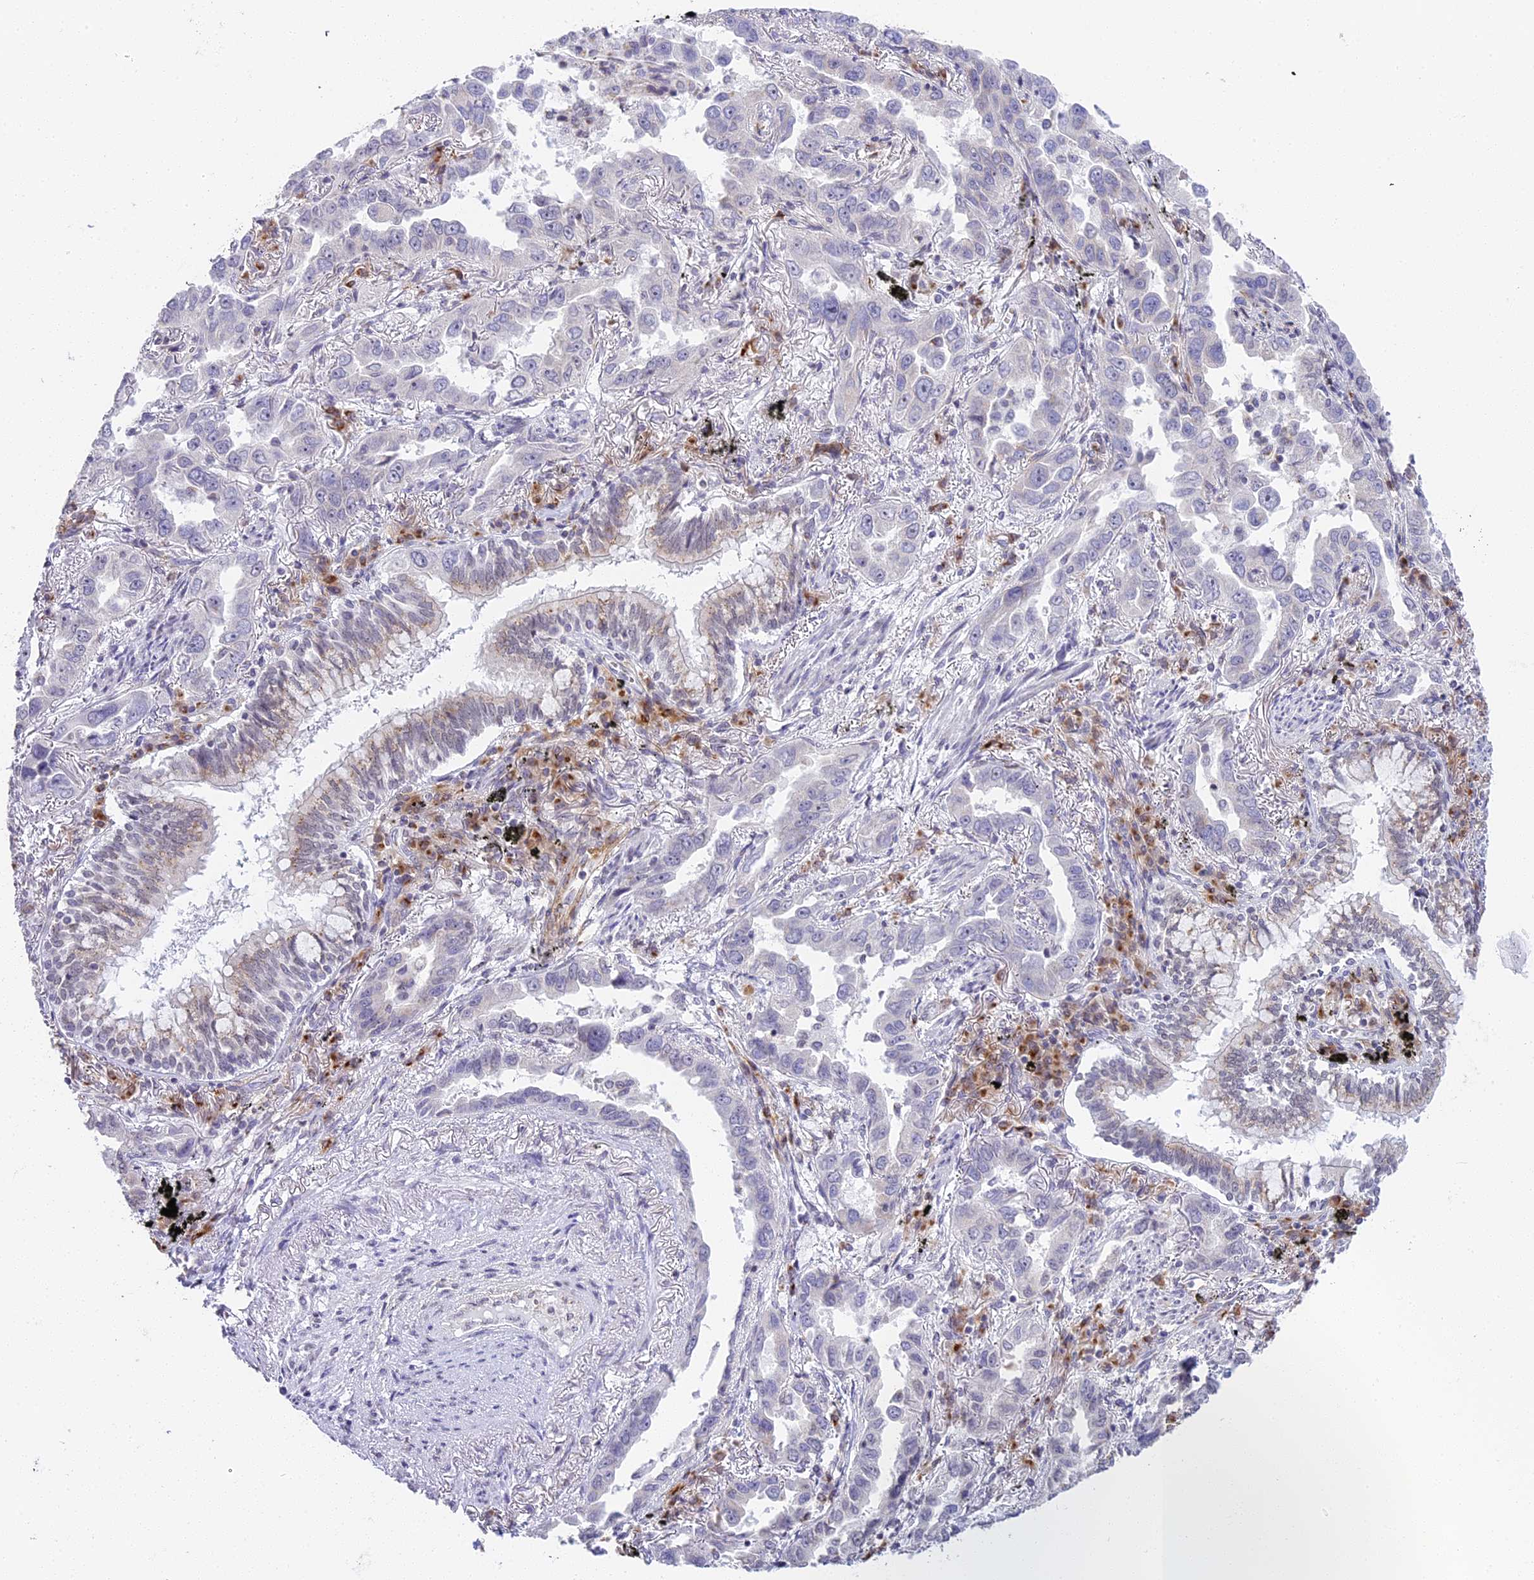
{"staining": {"intensity": "negative", "quantity": "none", "location": "none"}, "tissue": "lung cancer", "cell_type": "Tumor cells", "image_type": "cancer", "snomed": [{"axis": "morphology", "description": "Adenocarcinoma, NOS"}, {"axis": "topography", "description": "Lung"}], "caption": "Tumor cells are negative for protein expression in human lung cancer.", "gene": "HEATR5B", "patient": {"sex": "male", "age": 67}}